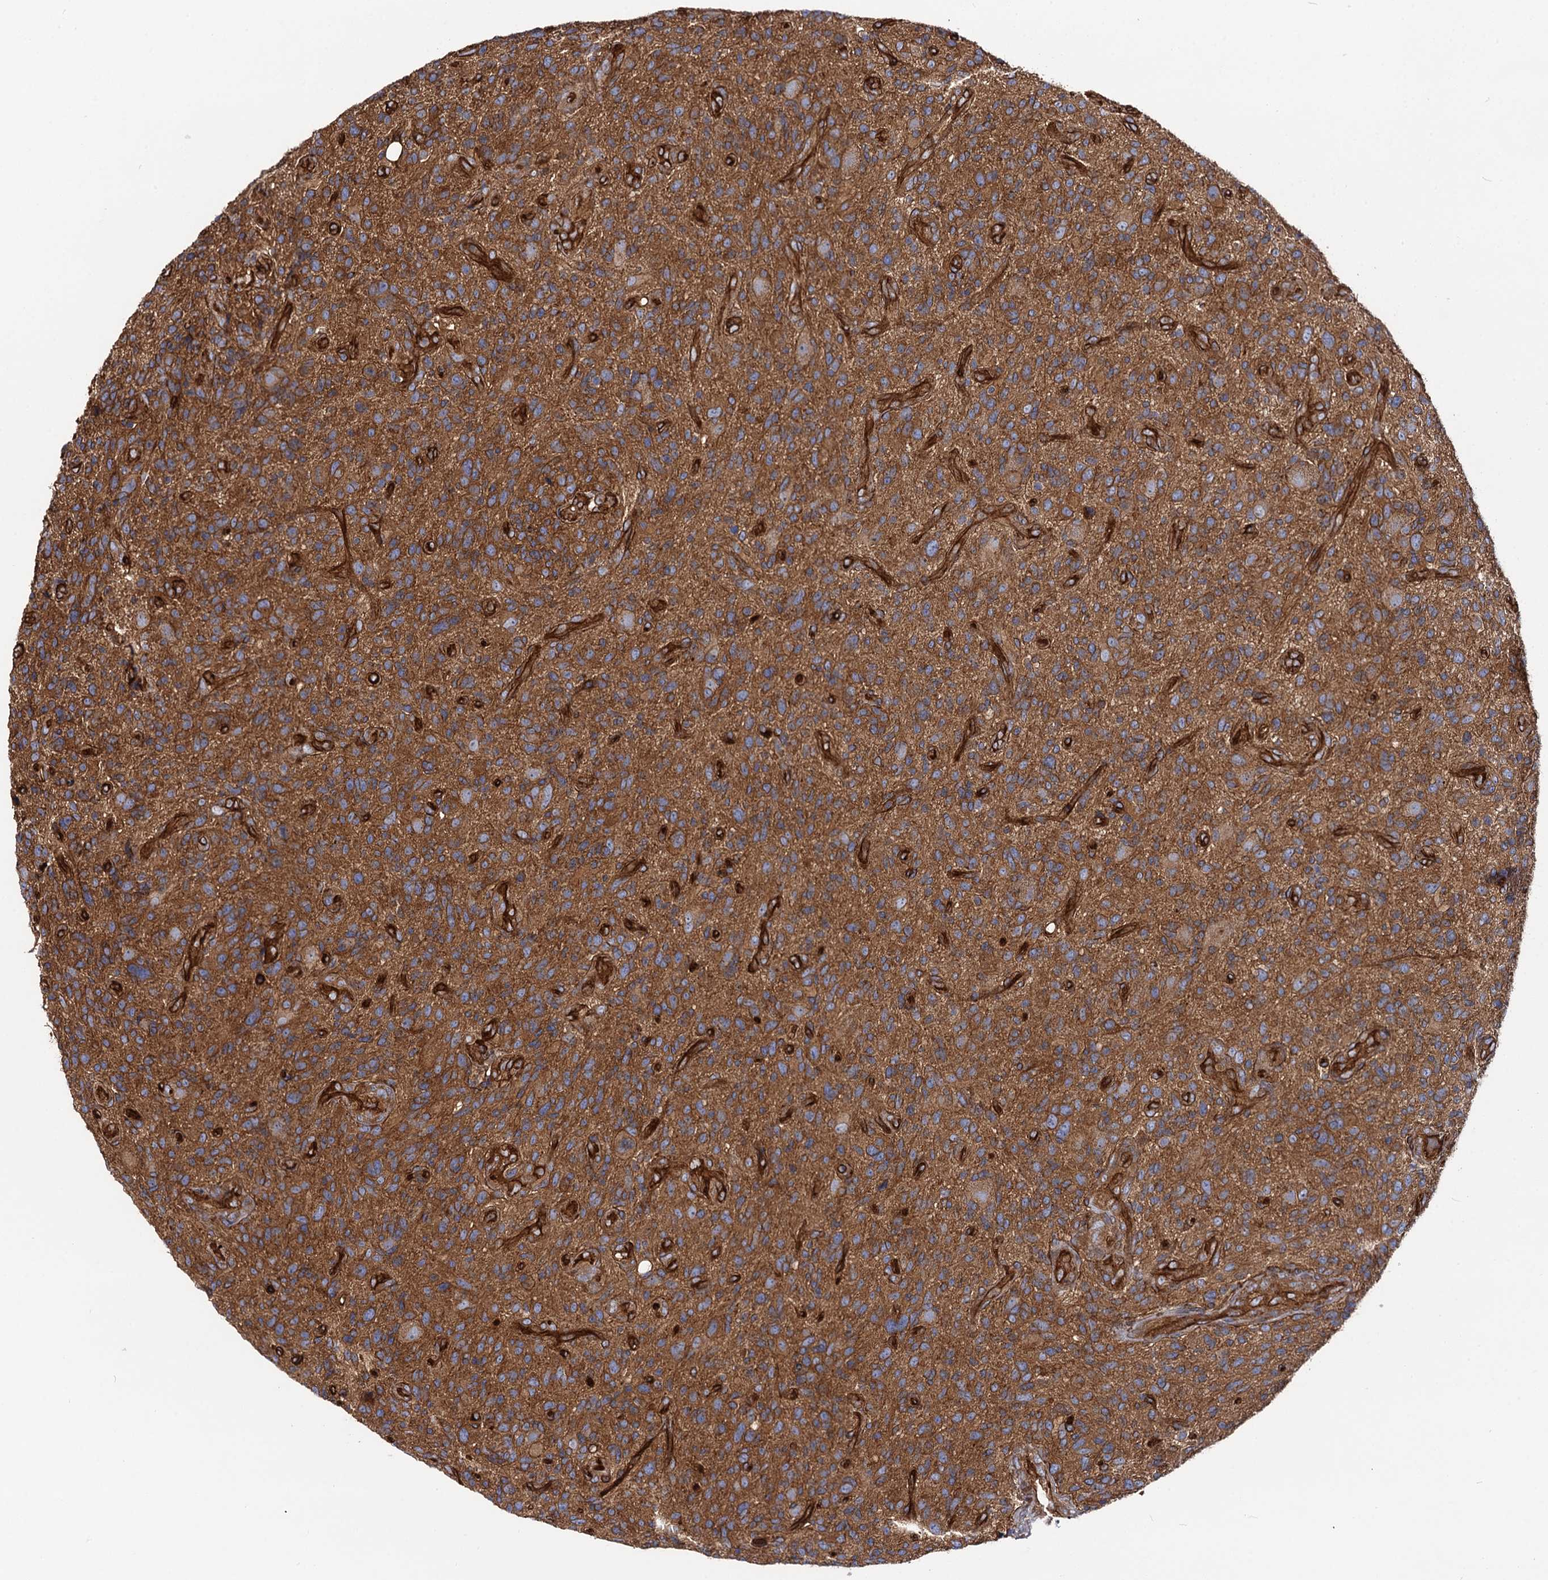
{"staining": {"intensity": "moderate", "quantity": ">75%", "location": "cytoplasmic/membranous"}, "tissue": "glioma", "cell_type": "Tumor cells", "image_type": "cancer", "snomed": [{"axis": "morphology", "description": "Glioma, malignant, High grade"}, {"axis": "topography", "description": "Brain"}], "caption": "DAB immunohistochemical staining of malignant glioma (high-grade) shows moderate cytoplasmic/membranous protein staining in about >75% of tumor cells.", "gene": "CIP2A", "patient": {"sex": "male", "age": 47}}